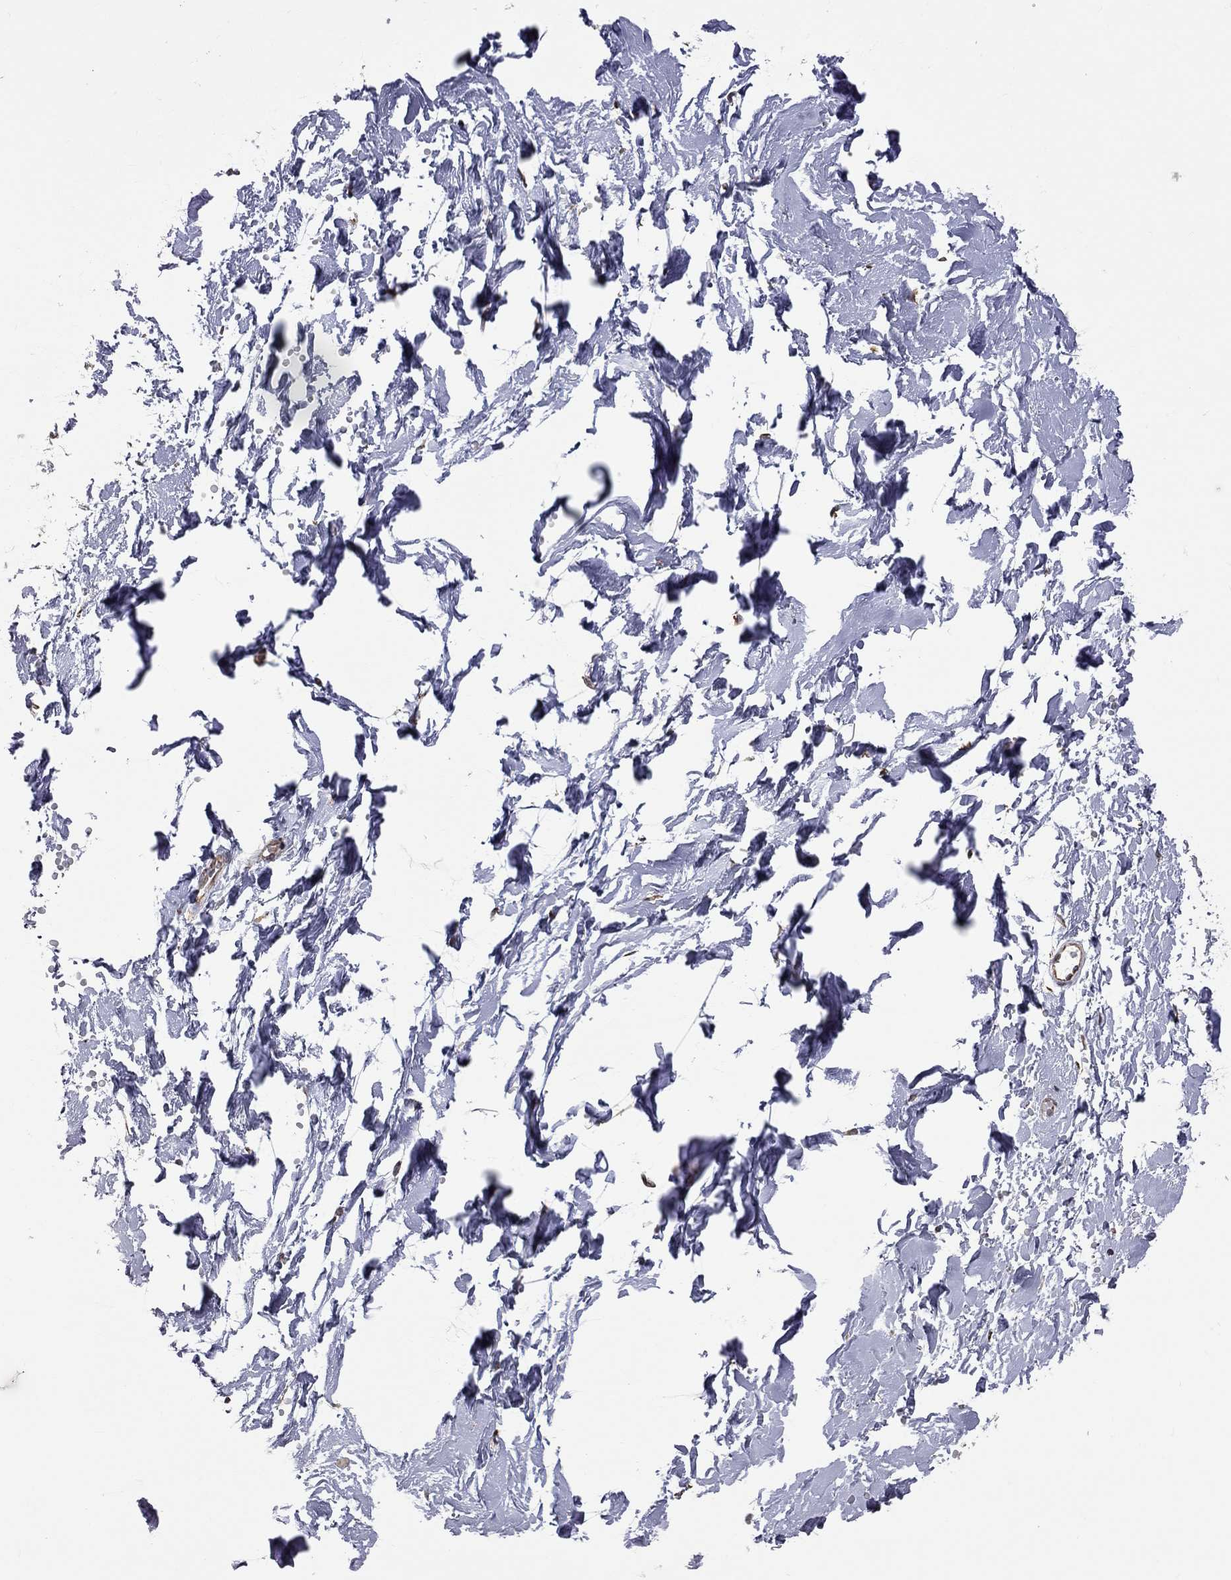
{"staining": {"intensity": "negative", "quantity": "none", "location": "none"}, "tissue": "soft tissue", "cell_type": "Fibroblasts", "image_type": "normal", "snomed": [{"axis": "morphology", "description": "Normal tissue, NOS"}, {"axis": "topography", "description": "Skin"}, {"axis": "topography", "description": "Peripheral nerve tissue"}], "caption": "High power microscopy photomicrograph of an immunohistochemistry micrograph of normal soft tissue, revealing no significant staining in fibroblasts.", "gene": "MTNR1B", "patient": {"sex": "female", "age": 56}}